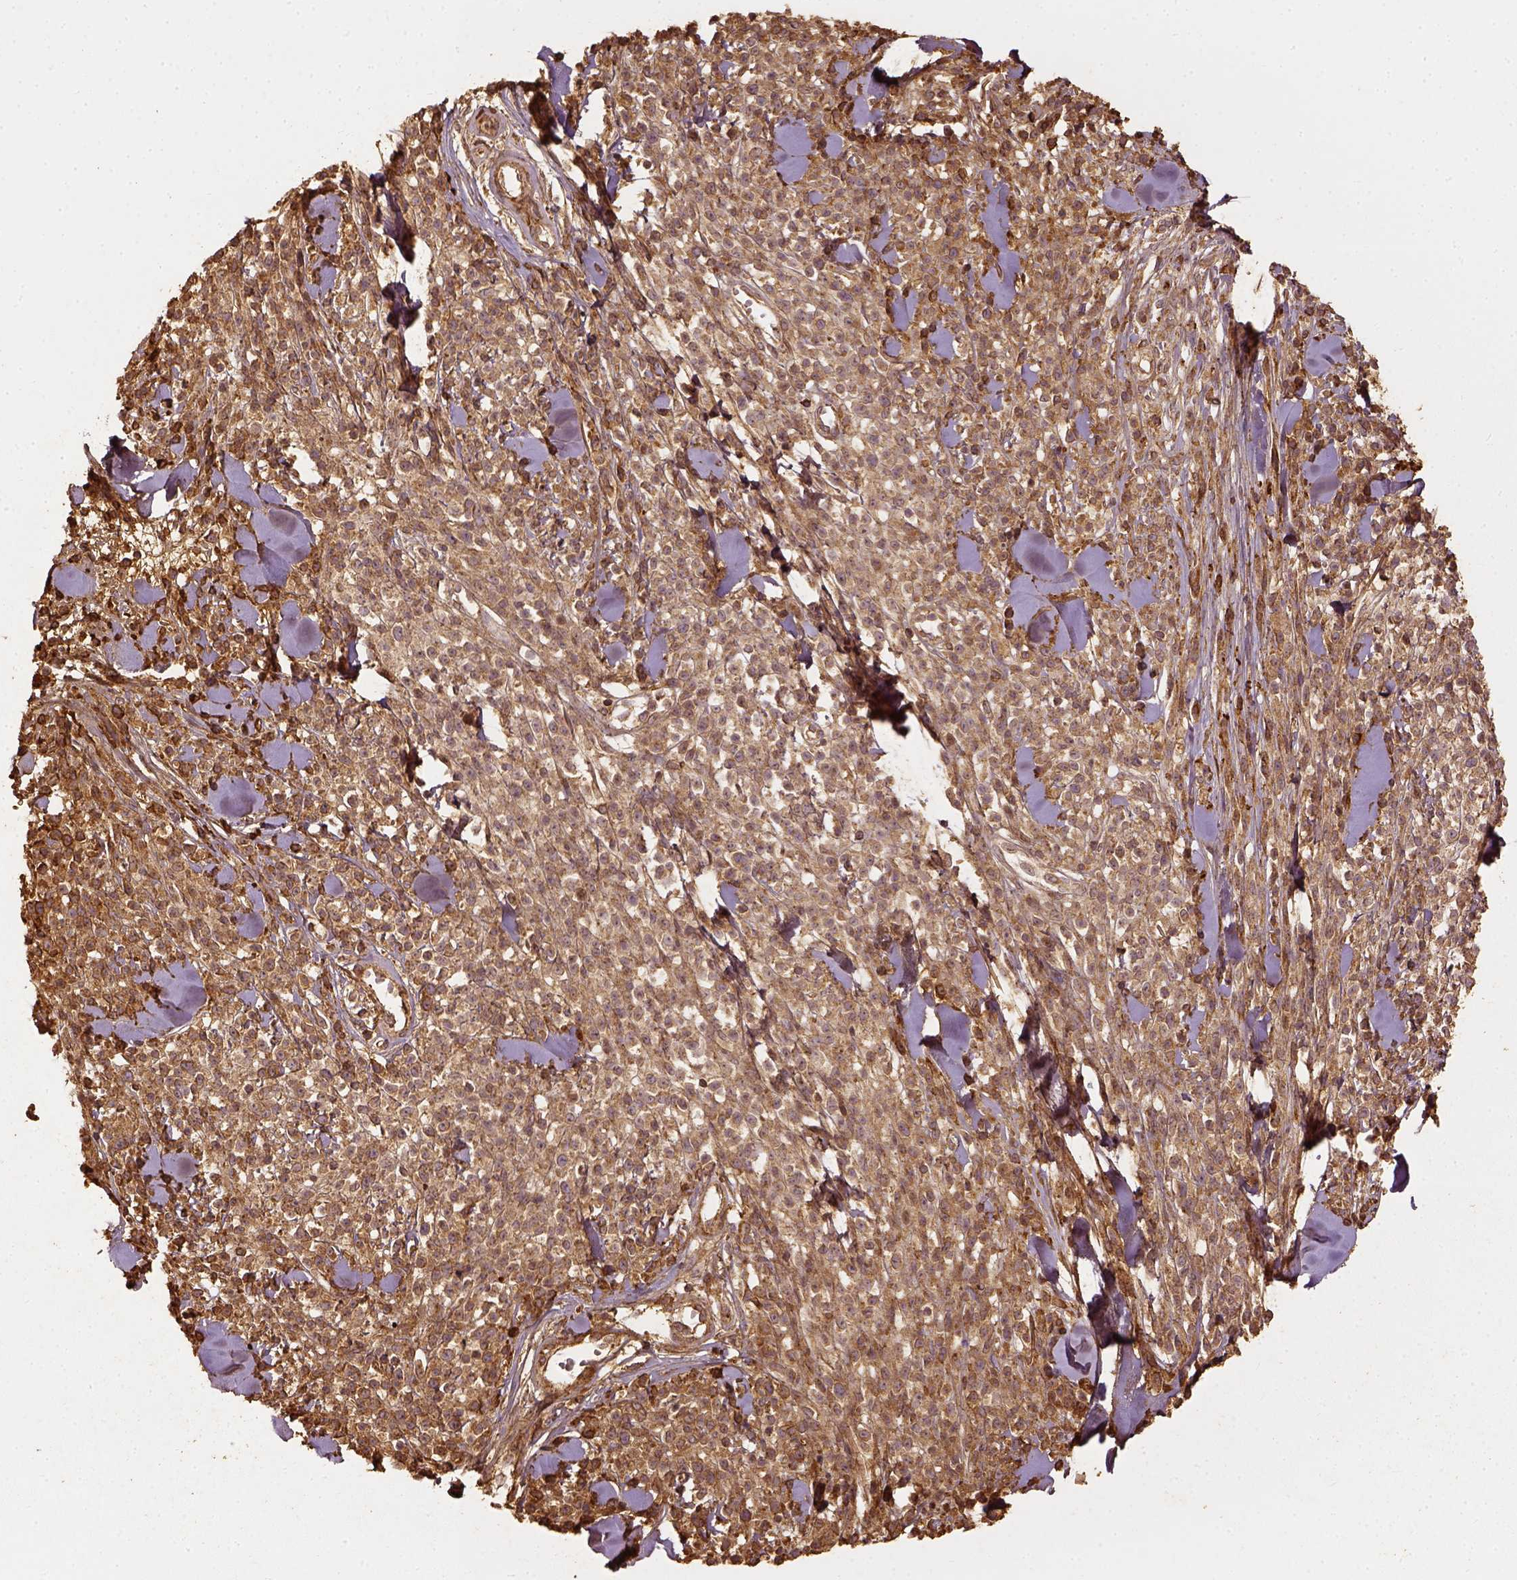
{"staining": {"intensity": "moderate", "quantity": ">75%", "location": "cytoplasmic/membranous"}, "tissue": "melanoma", "cell_type": "Tumor cells", "image_type": "cancer", "snomed": [{"axis": "morphology", "description": "Malignant melanoma, NOS"}, {"axis": "topography", "description": "Skin"}, {"axis": "topography", "description": "Skin of trunk"}], "caption": "Immunohistochemistry (IHC) staining of malignant melanoma, which reveals medium levels of moderate cytoplasmic/membranous expression in about >75% of tumor cells indicating moderate cytoplasmic/membranous protein expression. The staining was performed using DAB (brown) for protein detection and nuclei were counterstained in hematoxylin (blue).", "gene": "VEGFA", "patient": {"sex": "male", "age": 74}}